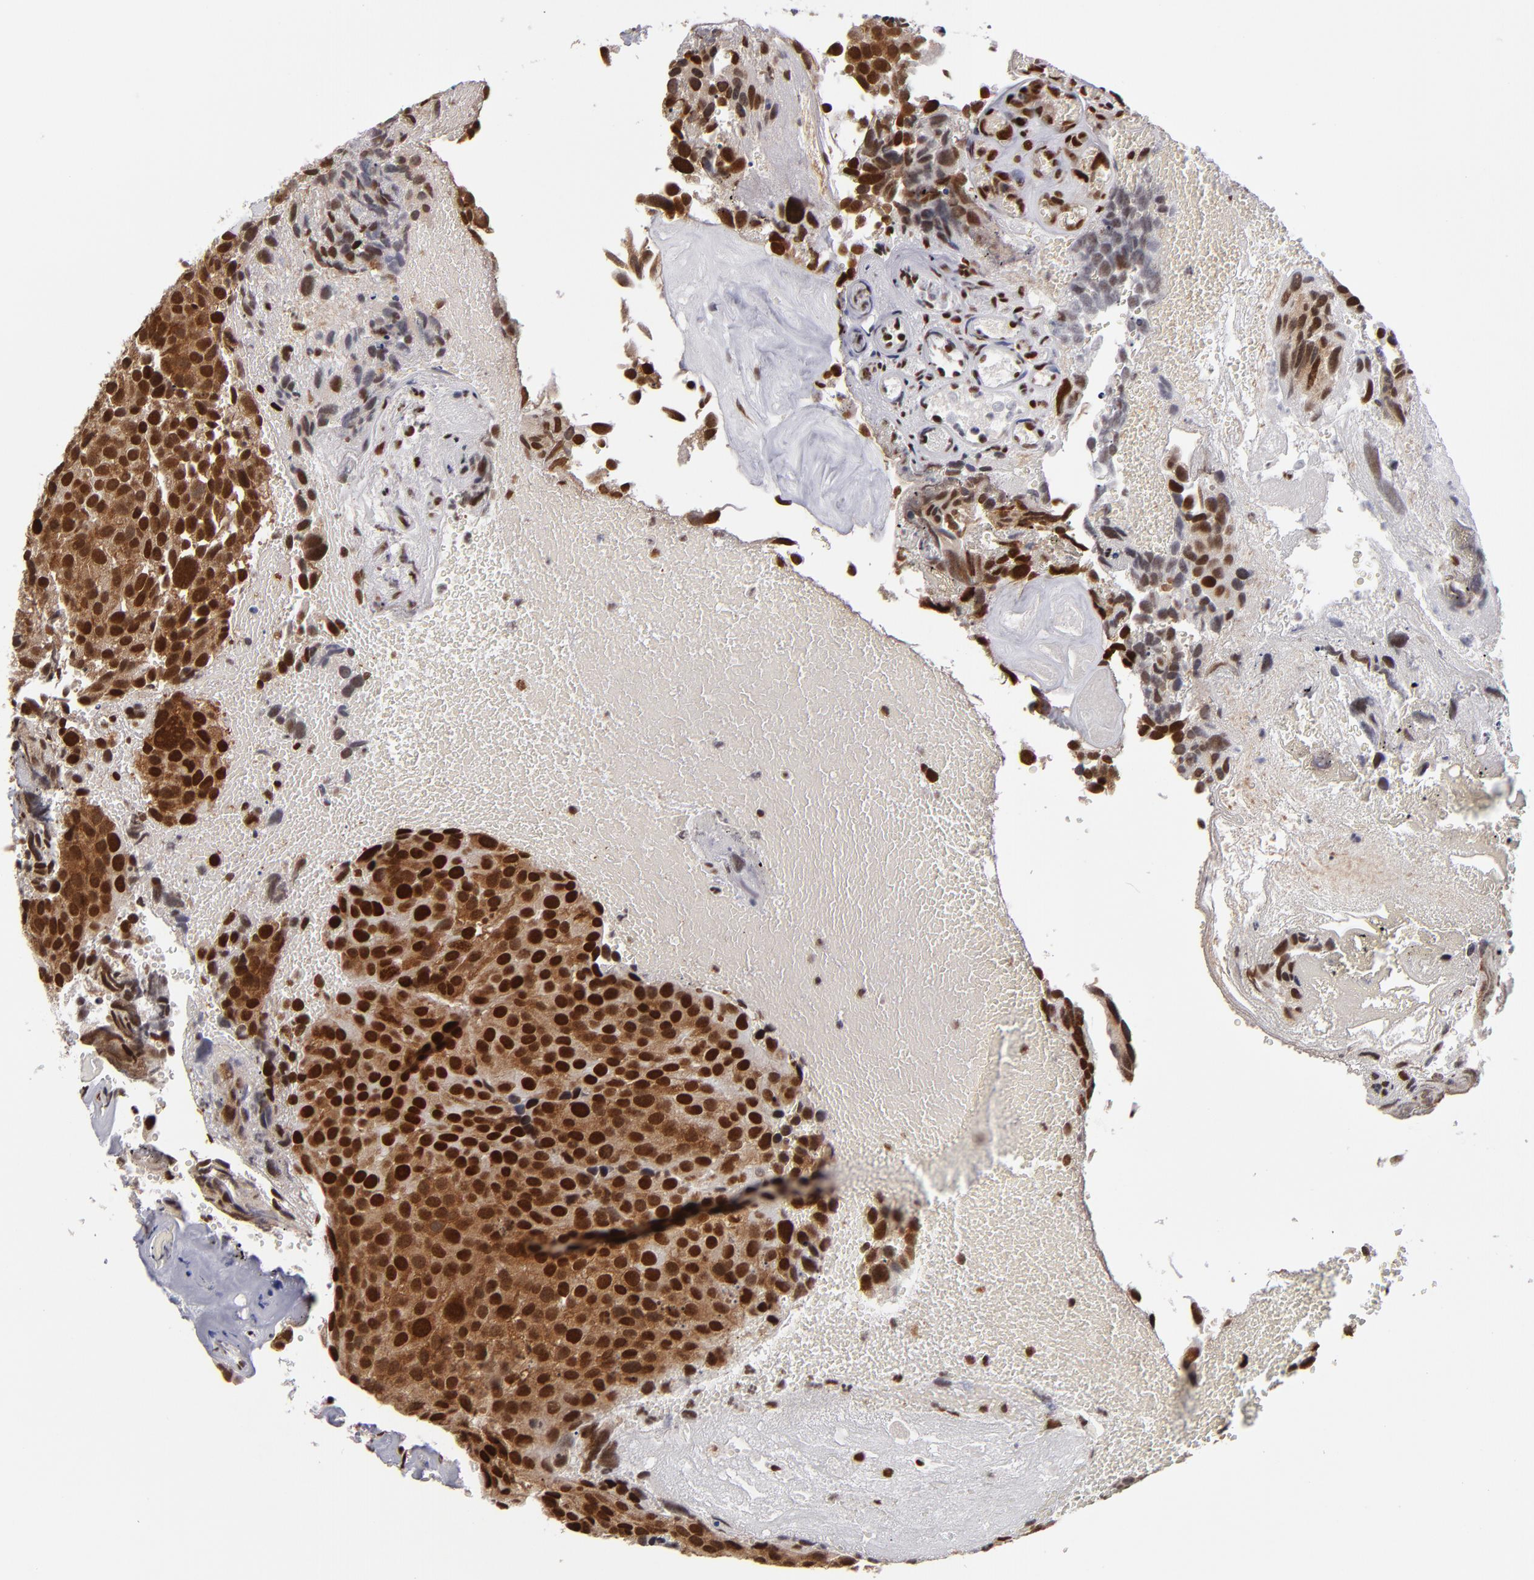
{"staining": {"intensity": "strong", "quantity": ">75%", "location": "cytoplasmic/membranous,nuclear"}, "tissue": "urothelial cancer", "cell_type": "Tumor cells", "image_type": "cancer", "snomed": [{"axis": "morphology", "description": "Urothelial carcinoma, High grade"}, {"axis": "topography", "description": "Urinary bladder"}], "caption": "A high amount of strong cytoplasmic/membranous and nuclear staining is seen in about >75% of tumor cells in high-grade urothelial carcinoma tissue. The protein is stained brown, and the nuclei are stained in blue (DAB (3,3'-diaminobenzidine) IHC with brightfield microscopy, high magnification).", "gene": "MRE11", "patient": {"sex": "male", "age": 72}}